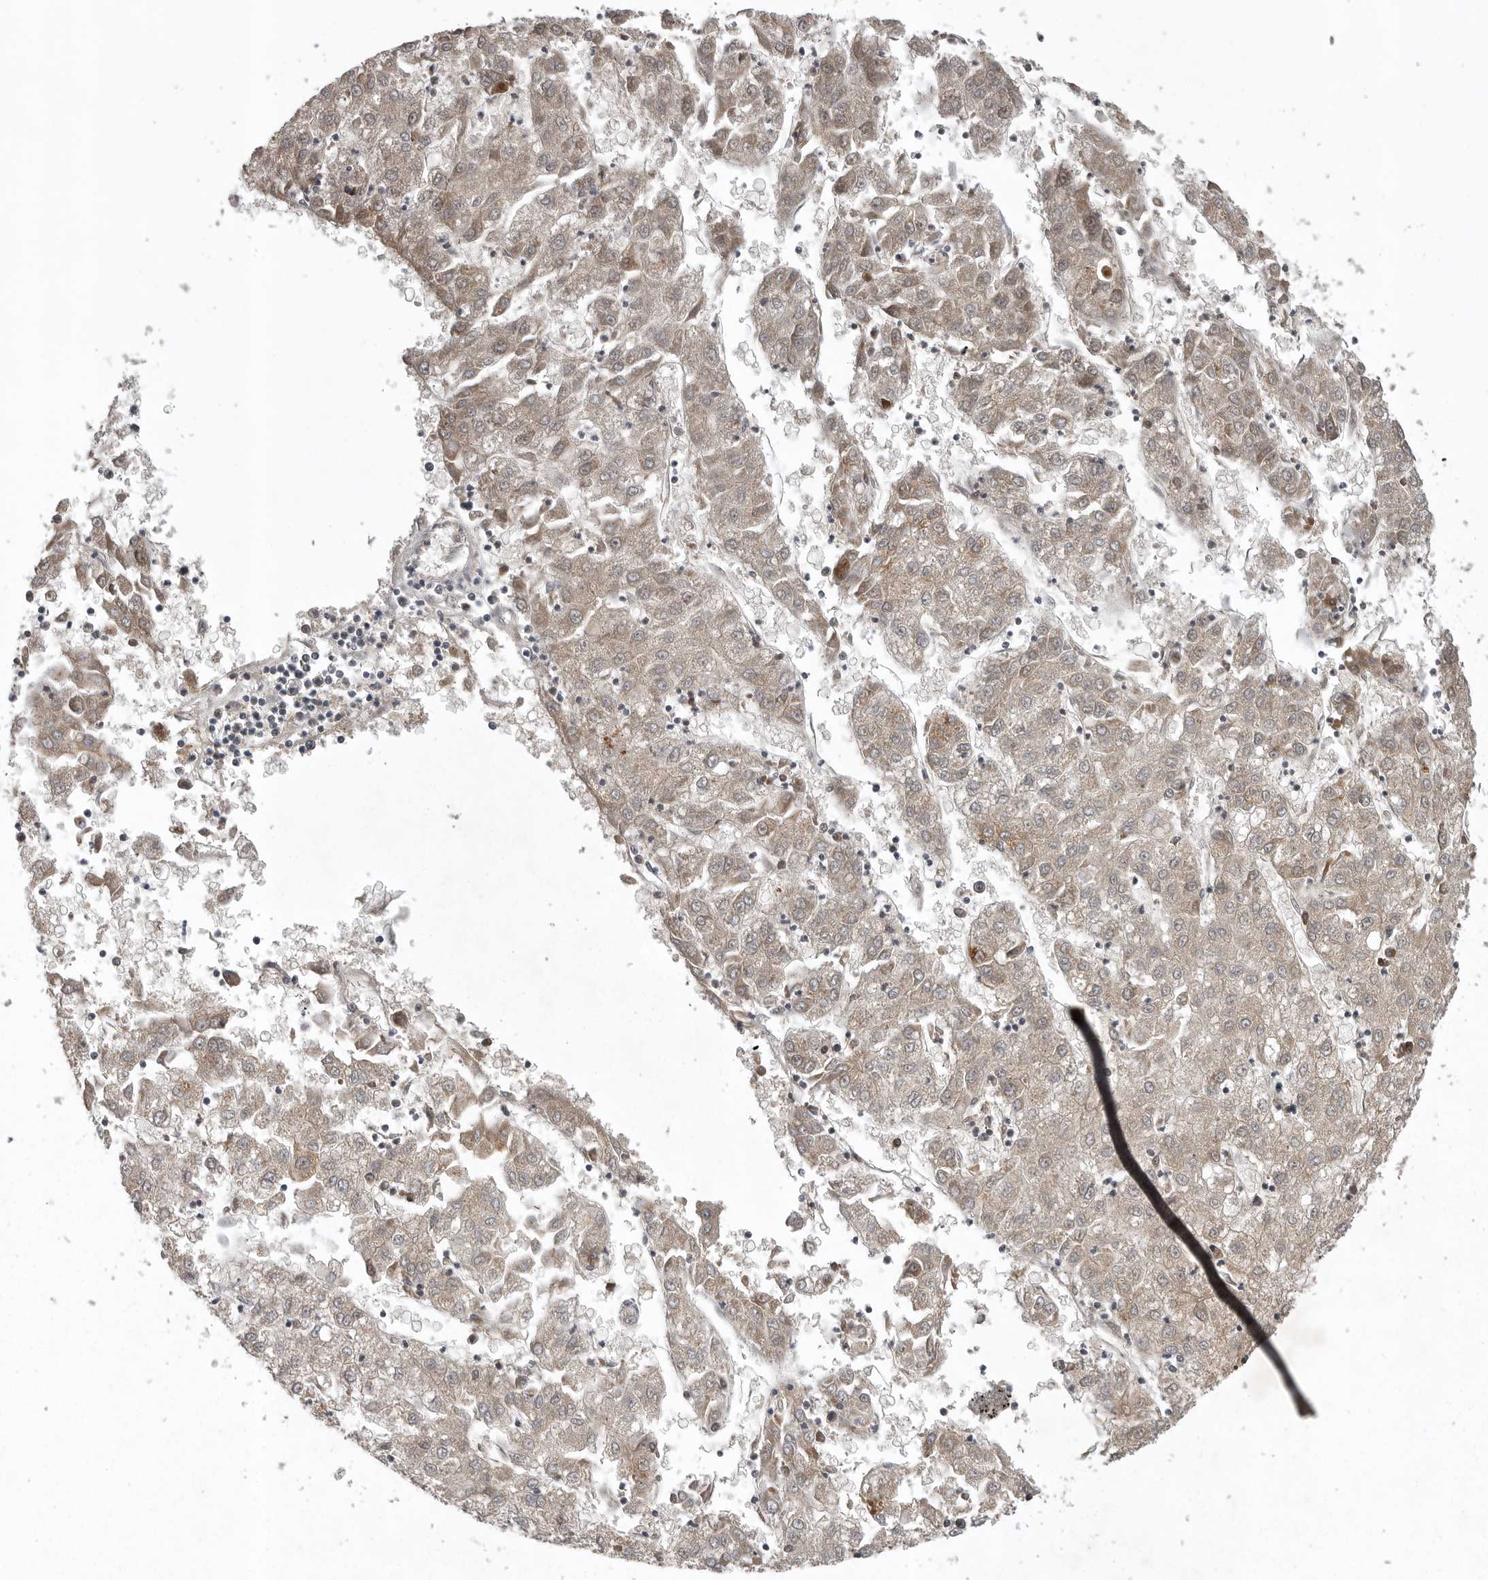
{"staining": {"intensity": "weak", "quantity": "25%-75%", "location": "cytoplasmic/membranous"}, "tissue": "liver cancer", "cell_type": "Tumor cells", "image_type": "cancer", "snomed": [{"axis": "morphology", "description": "Carcinoma, Hepatocellular, NOS"}, {"axis": "topography", "description": "Liver"}], "caption": "Tumor cells display weak cytoplasmic/membranous staining in about 25%-75% of cells in liver cancer.", "gene": "GPR31", "patient": {"sex": "male", "age": 72}}